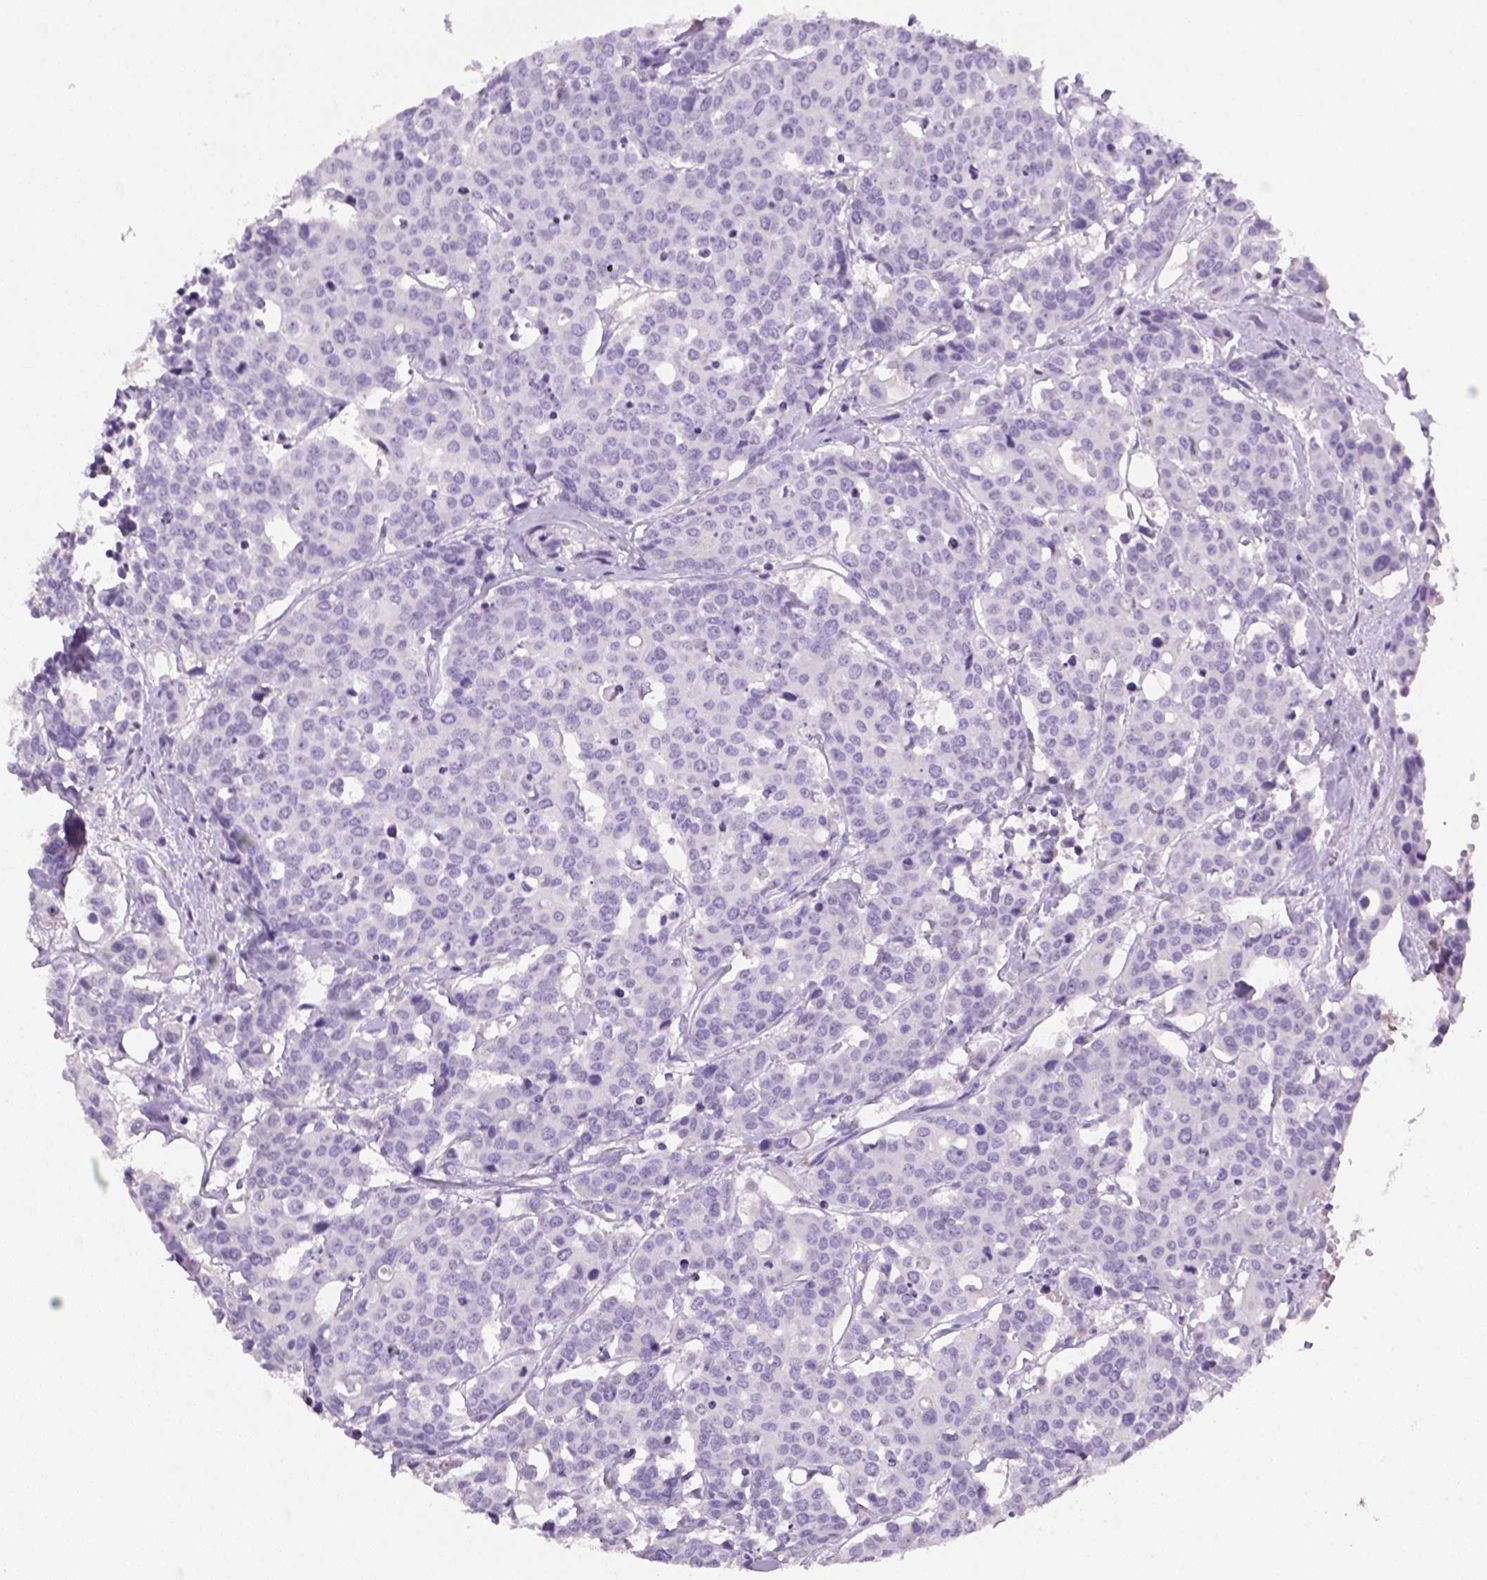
{"staining": {"intensity": "negative", "quantity": "none", "location": "none"}, "tissue": "carcinoid", "cell_type": "Tumor cells", "image_type": "cancer", "snomed": [{"axis": "morphology", "description": "Carcinoid, malignant, NOS"}, {"axis": "topography", "description": "Colon"}], "caption": "An immunohistochemistry (IHC) image of carcinoid (malignant) is shown. There is no staining in tumor cells of carcinoid (malignant).", "gene": "KRT71", "patient": {"sex": "male", "age": 81}}